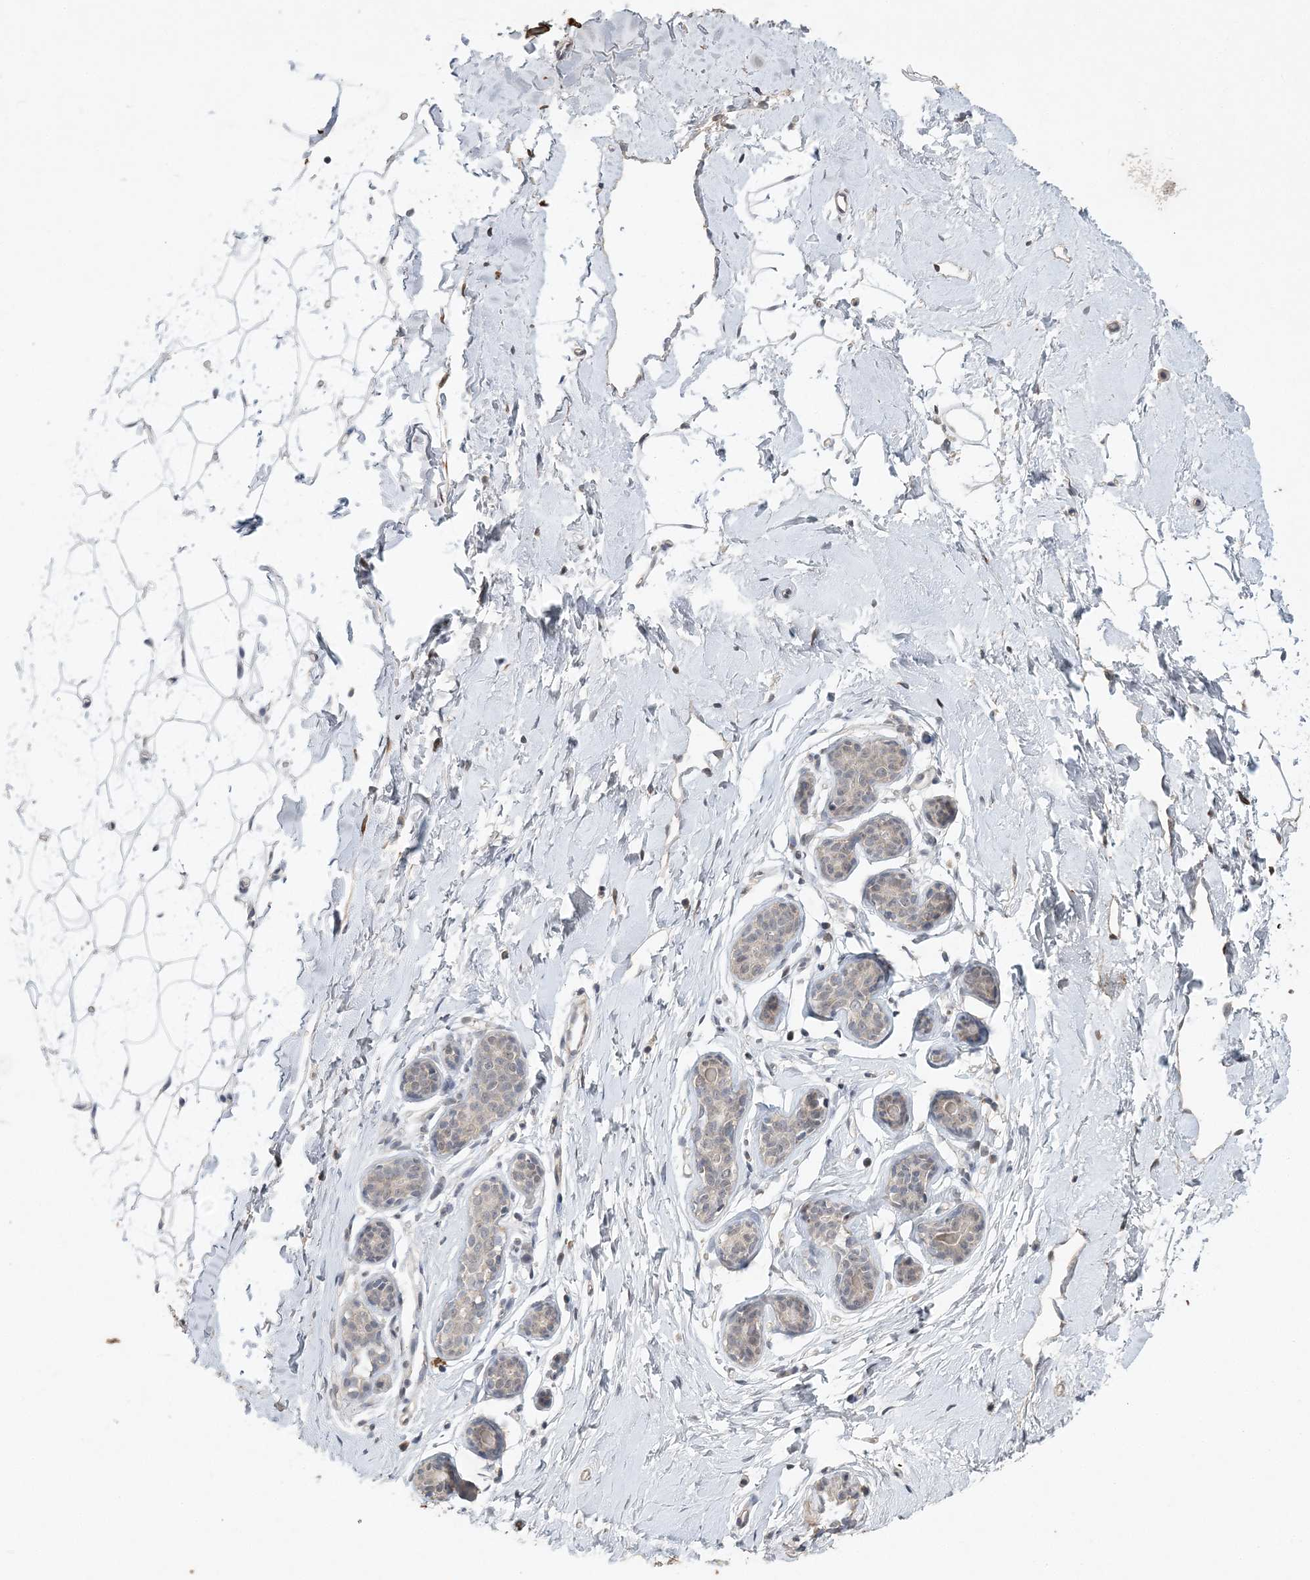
{"staining": {"intensity": "negative", "quantity": "none", "location": "none"}, "tissue": "adipose tissue", "cell_type": "Adipocytes", "image_type": "normal", "snomed": [{"axis": "morphology", "description": "Normal tissue, NOS"}, {"axis": "topography", "description": "Breast"}], "caption": "An image of adipose tissue stained for a protein shows no brown staining in adipocytes.", "gene": "WAC", "patient": {"sex": "female", "age": 23}}